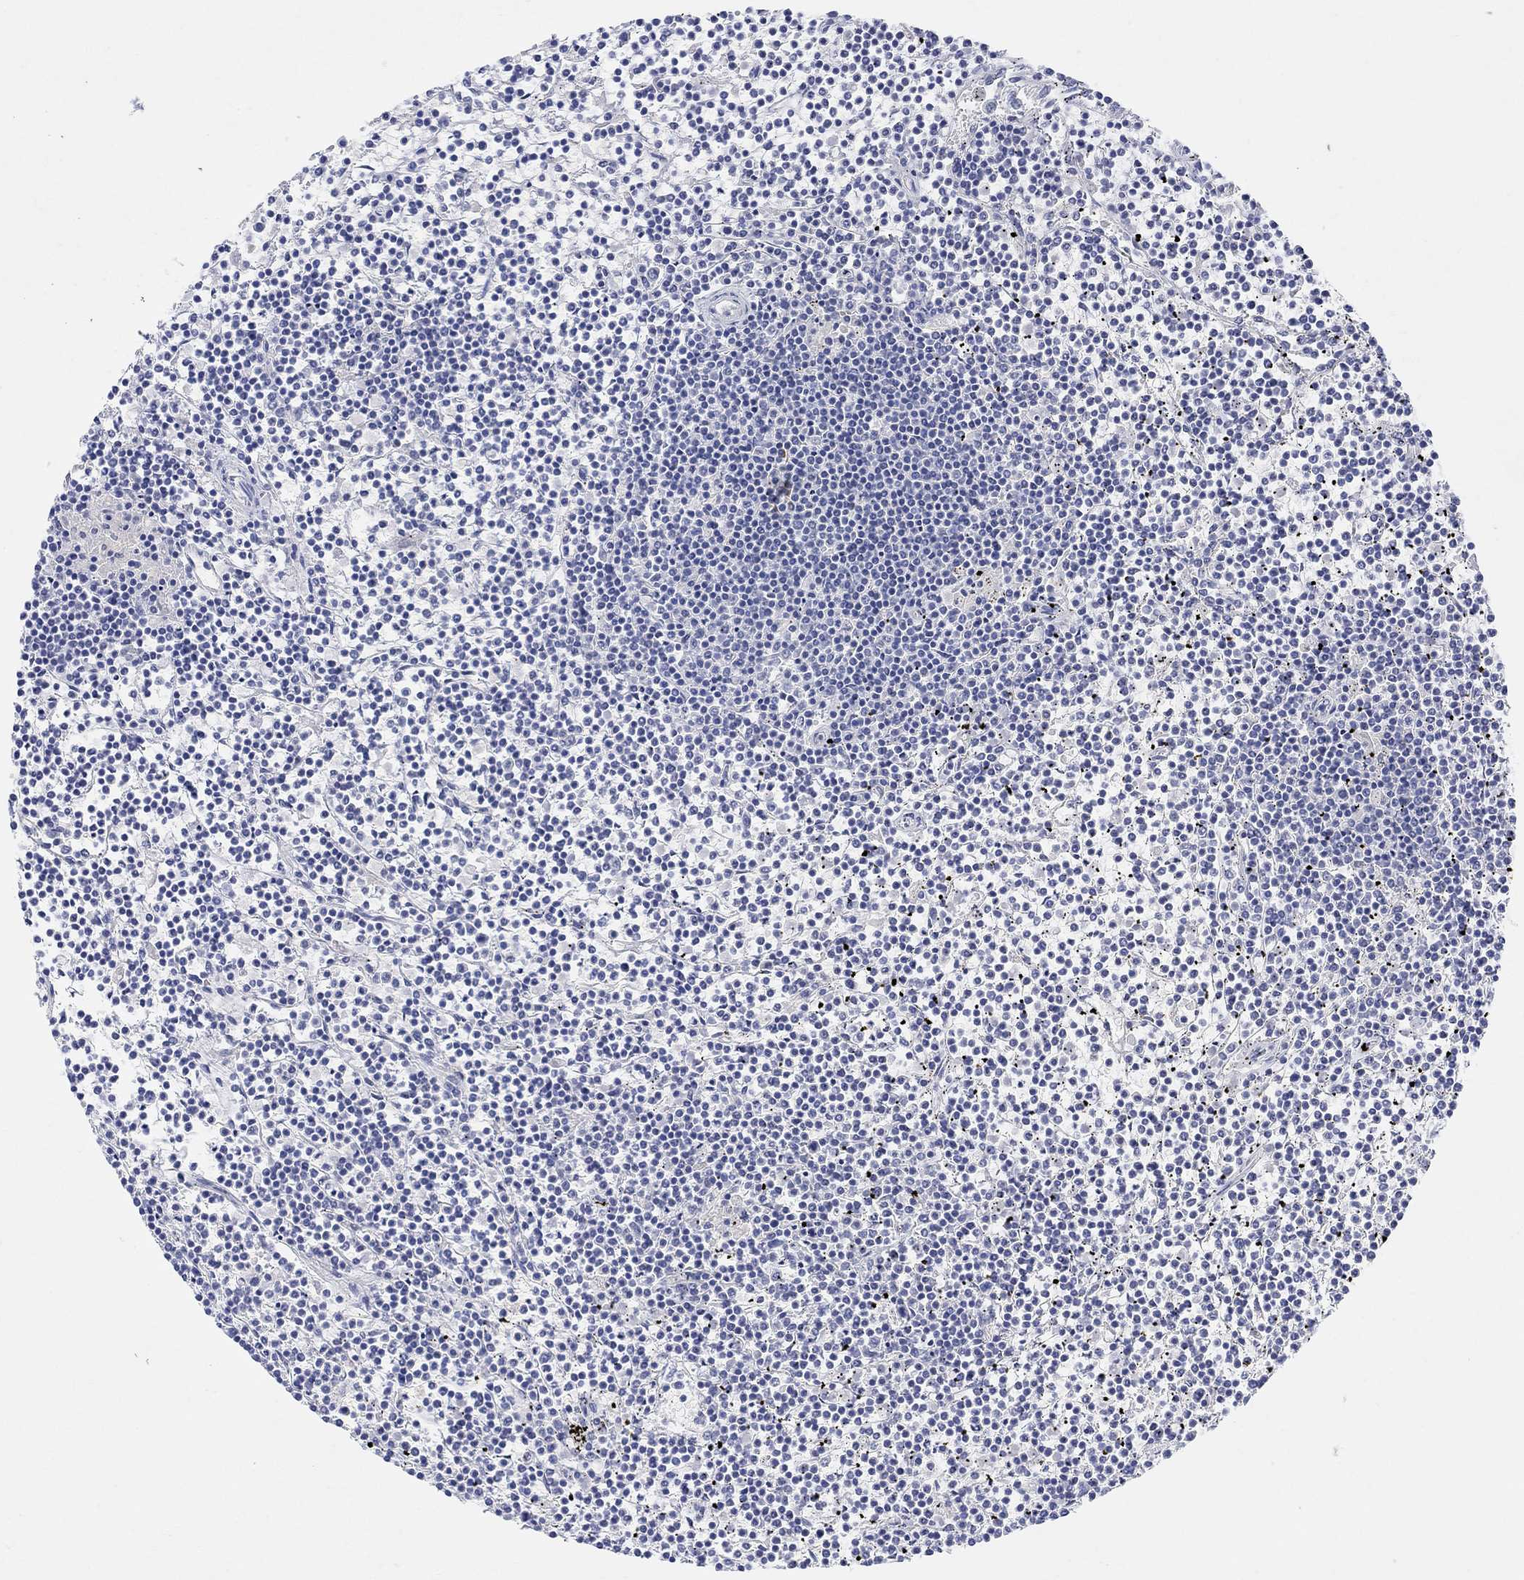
{"staining": {"intensity": "negative", "quantity": "none", "location": "none"}, "tissue": "lymphoma", "cell_type": "Tumor cells", "image_type": "cancer", "snomed": [{"axis": "morphology", "description": "Malignant lymphoma, non-Hodgkin's type, Low grade"}, {"axis": "topography", "description": "Spleen"}], "caption": "Protein analysis of malignant lymphoma, non-Hodgkin's type (low-grade) reveals no significant staining in tumor cells.", "gene": "TYR", "patient": {"sex": "female", "age": 19}}